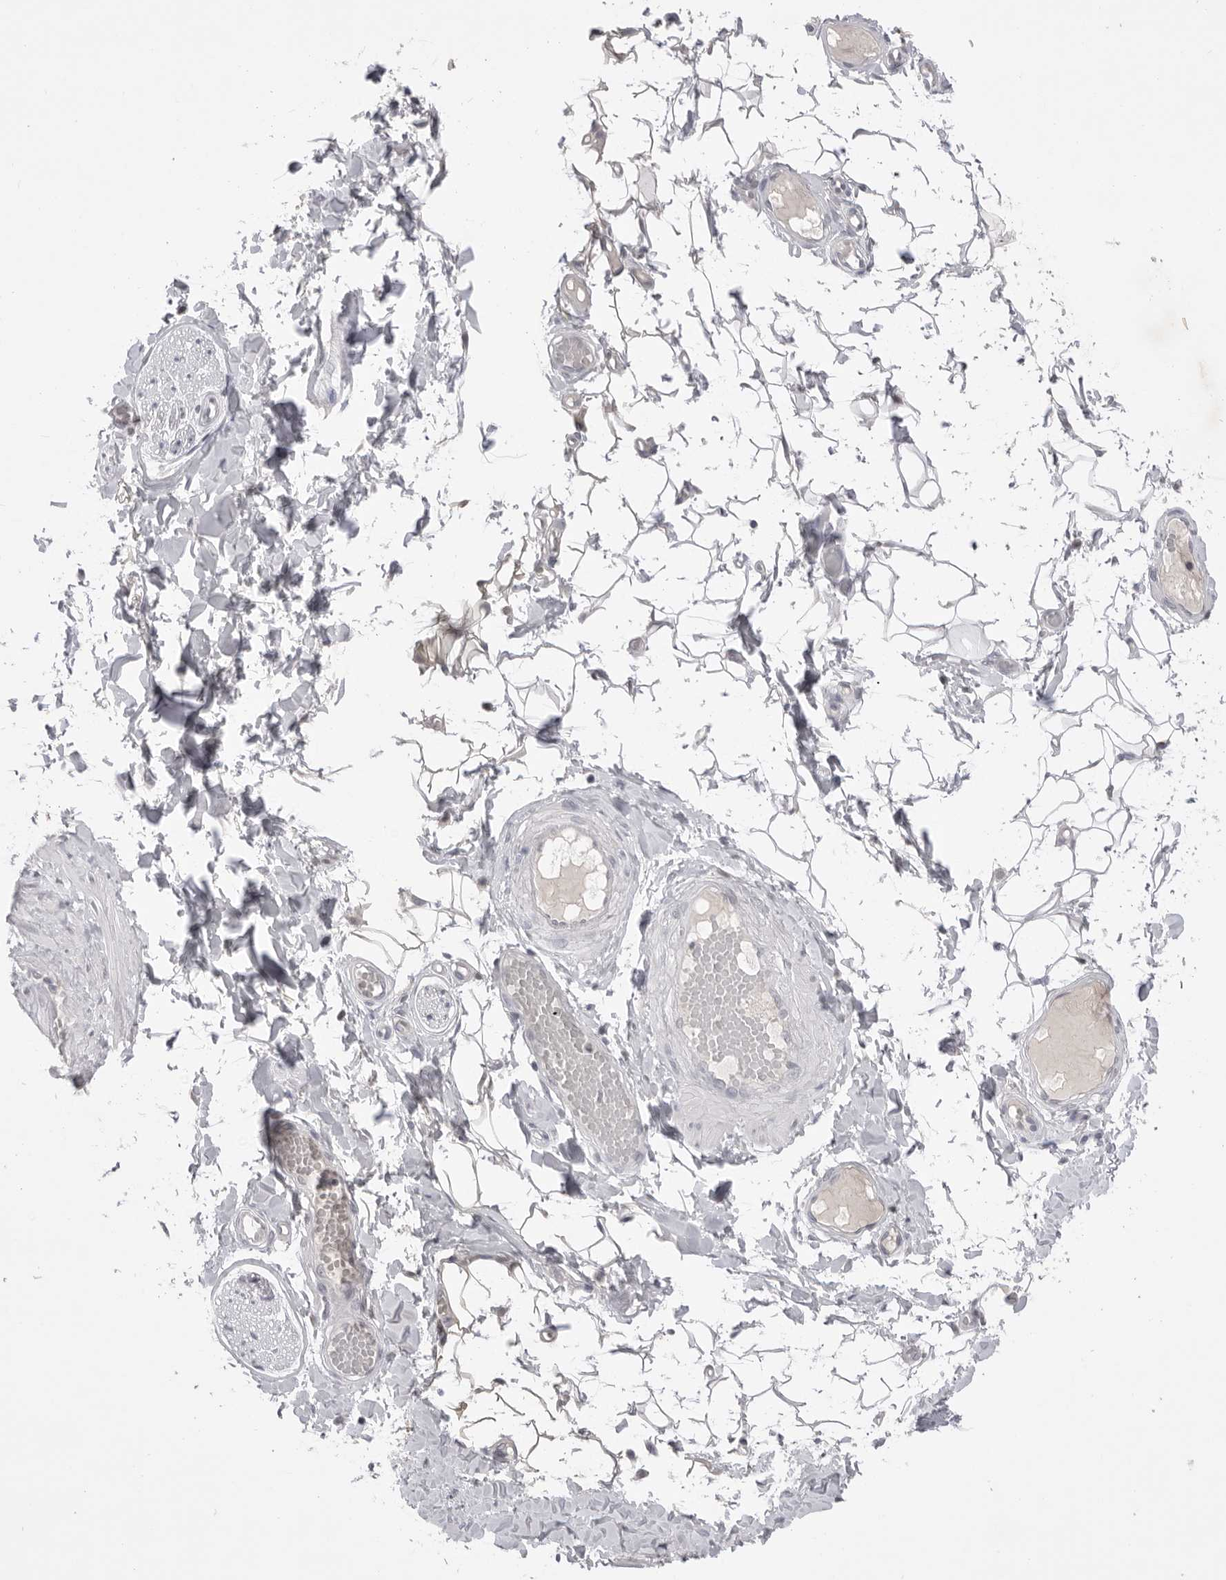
{"staining": {"intensity": "negative", "quantity": "none", "location": "none"}, "tissue": "adipose tissue", "cell_type": "Adipocytes", "image_type": "normal", "snomed": [{"axis": "morphology", "description": "Normal tissue, NOS"}, {"axis": "topography", "description": "Adipose tissue"}, {"axis": "topography", "description": "Vascular tissue"}, {"axis": "topography", "description": "Peripheral nerve tissue"}], "caption": "The histopathology image reveals no significant staining in adipocytes of adipose tissue. (DAB (3,3'-diaminobenzidine) immunohistochemistry visualized using brightfield microscopy, high magnification).", "gene": "ZBTB7B", "patient": {"sex": "male", "age": 25}}